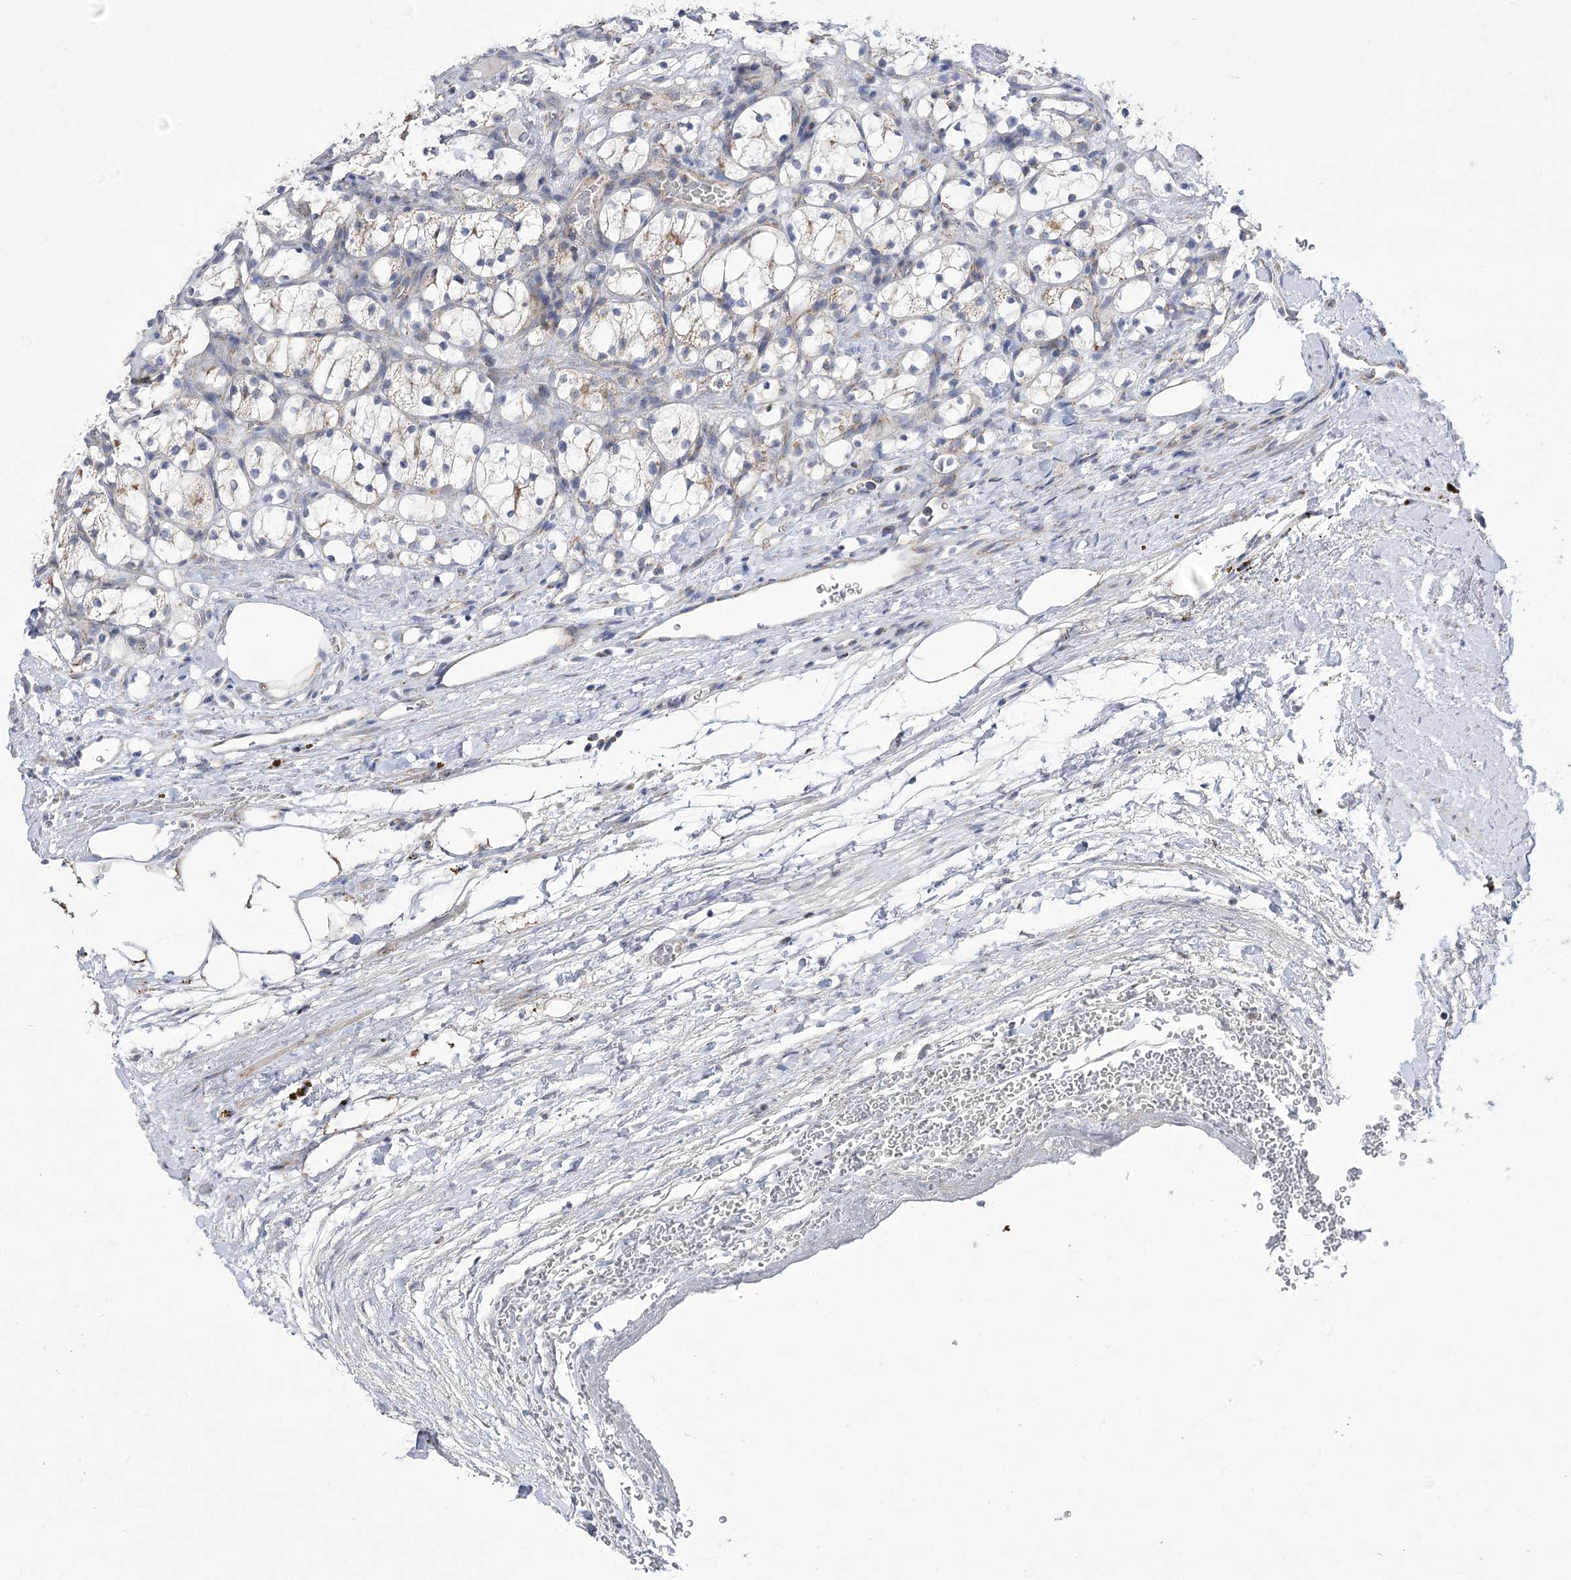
{"staining": {"intensity": "weak", "quantity": "<25%", "location": "cytoplasmic/membranous"}, "tissue": "renal cancer", "cell_type": "Tumor cells", "image_type": "cancer", "snomed": [{"axis": "morphology", "description": "Adenocarcinoma, NOS"}, {"axis": "topography", "description": "Kidney"}], "caption": "Immunohistochemistry histopathology image of human adenocarcinoma (renal) stained for a protein (brown), which shows no positivity in tumor cells.", "gene": "PDHB", "patient": {"sex": "female", "age": 69}}